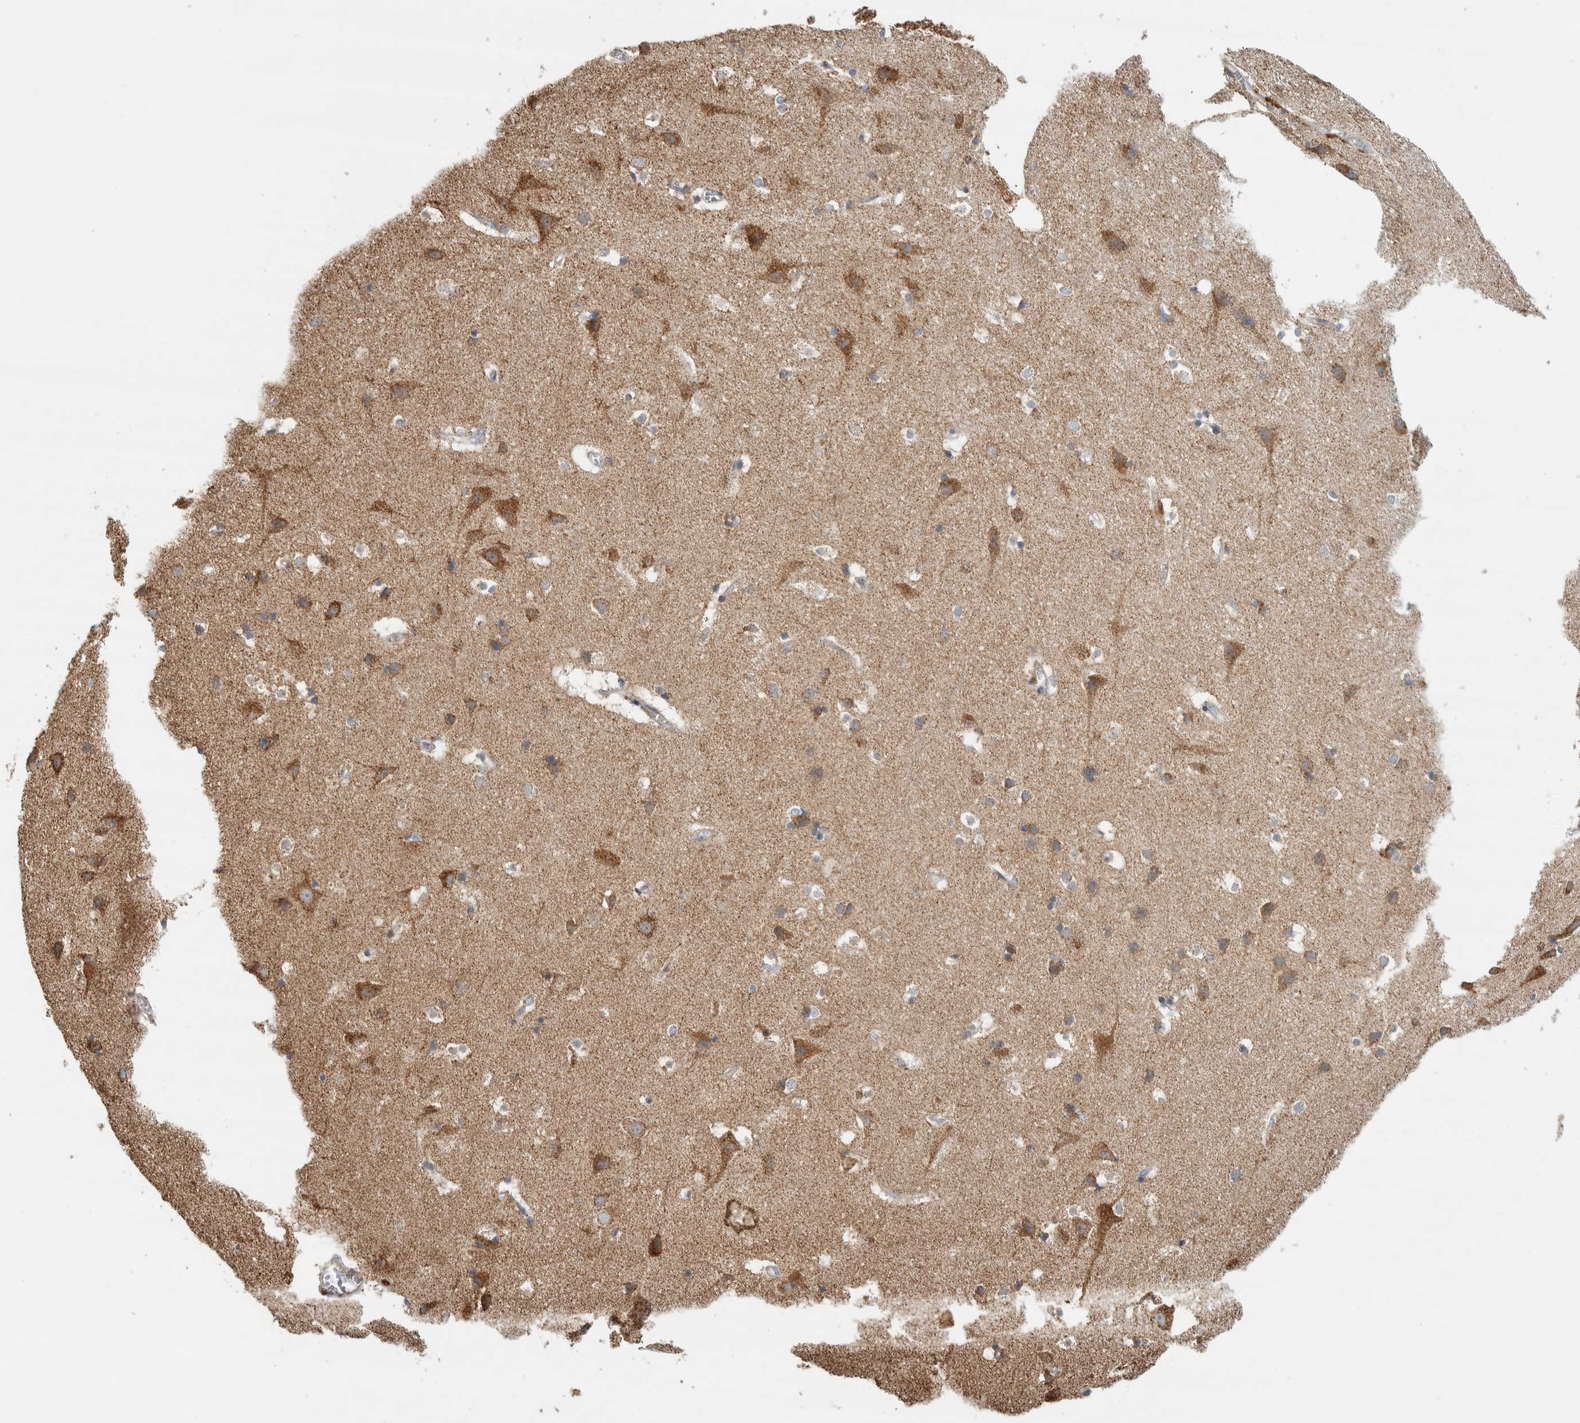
{"staining": {"intensity": "moderate", "quantity": "25%-75%", "location": "cytoplasmic/membranous"}, "tissue": "cerebral cortex", "cell_type": "Endothelial cells", "image_type": "normal", "snomed": [{"axis": "morphology", "description": "Normal tissue, NOS"}, {"axis": "topography", "description": "Cerebral cortex"}], "caption": "Unremarkable cerebral cortex displays moderate cytoplasmic/membranous staining in approximately 25%-75% of endothelial cells, visualized by immunohistochemistry.", "gene": "AFP", "patient": {"sex": "male", "age": 54}}